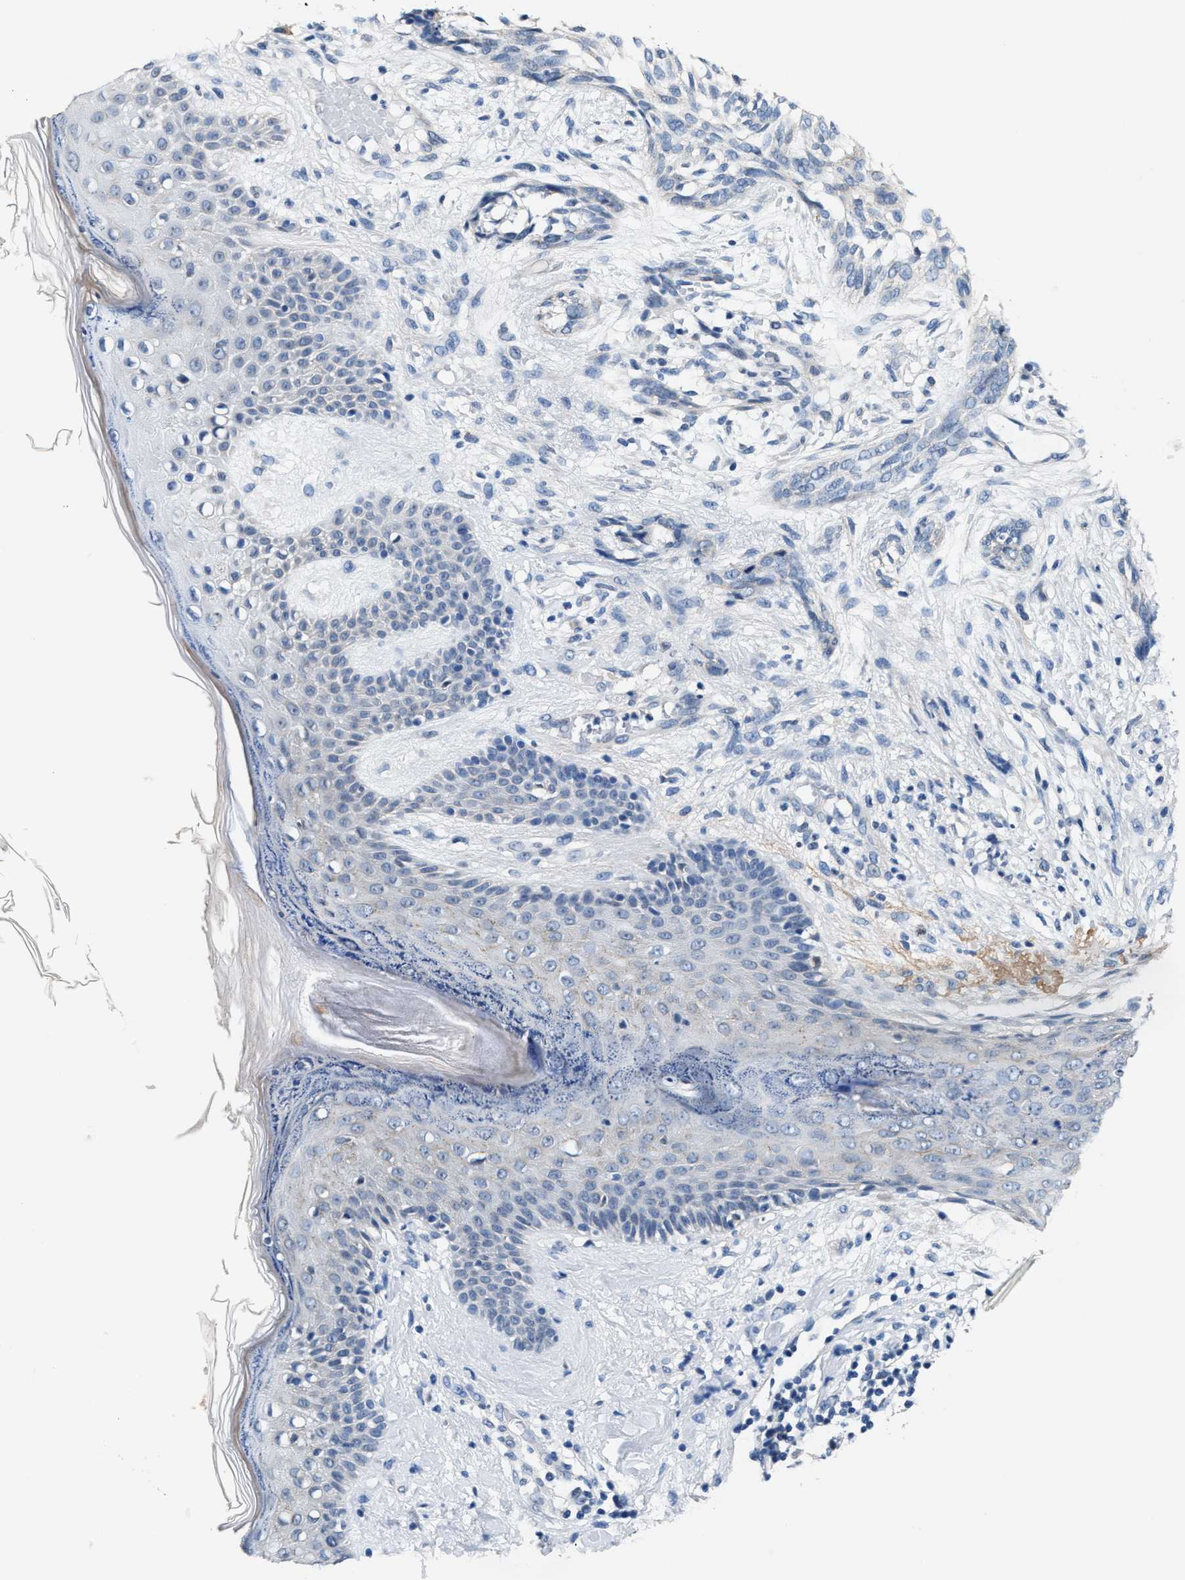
{"staining": {"intensity": "negative", "quantity": "none", "location": "none"}, "tissue": "skin cancer", "cell_type": "Tumor cells", "image_type": "cancer", "snomed": [{"axis": "morphology", "description": "Basal cell carcinoma"}, {"axis": "topography", "description": "Skin"}], "caption": "A photomicrograph of human basal cell carcinoma (skin) is negative for staining in tumor cells.", "gene": "MYH3", "patient": {"sex": "female", "age": 88}}